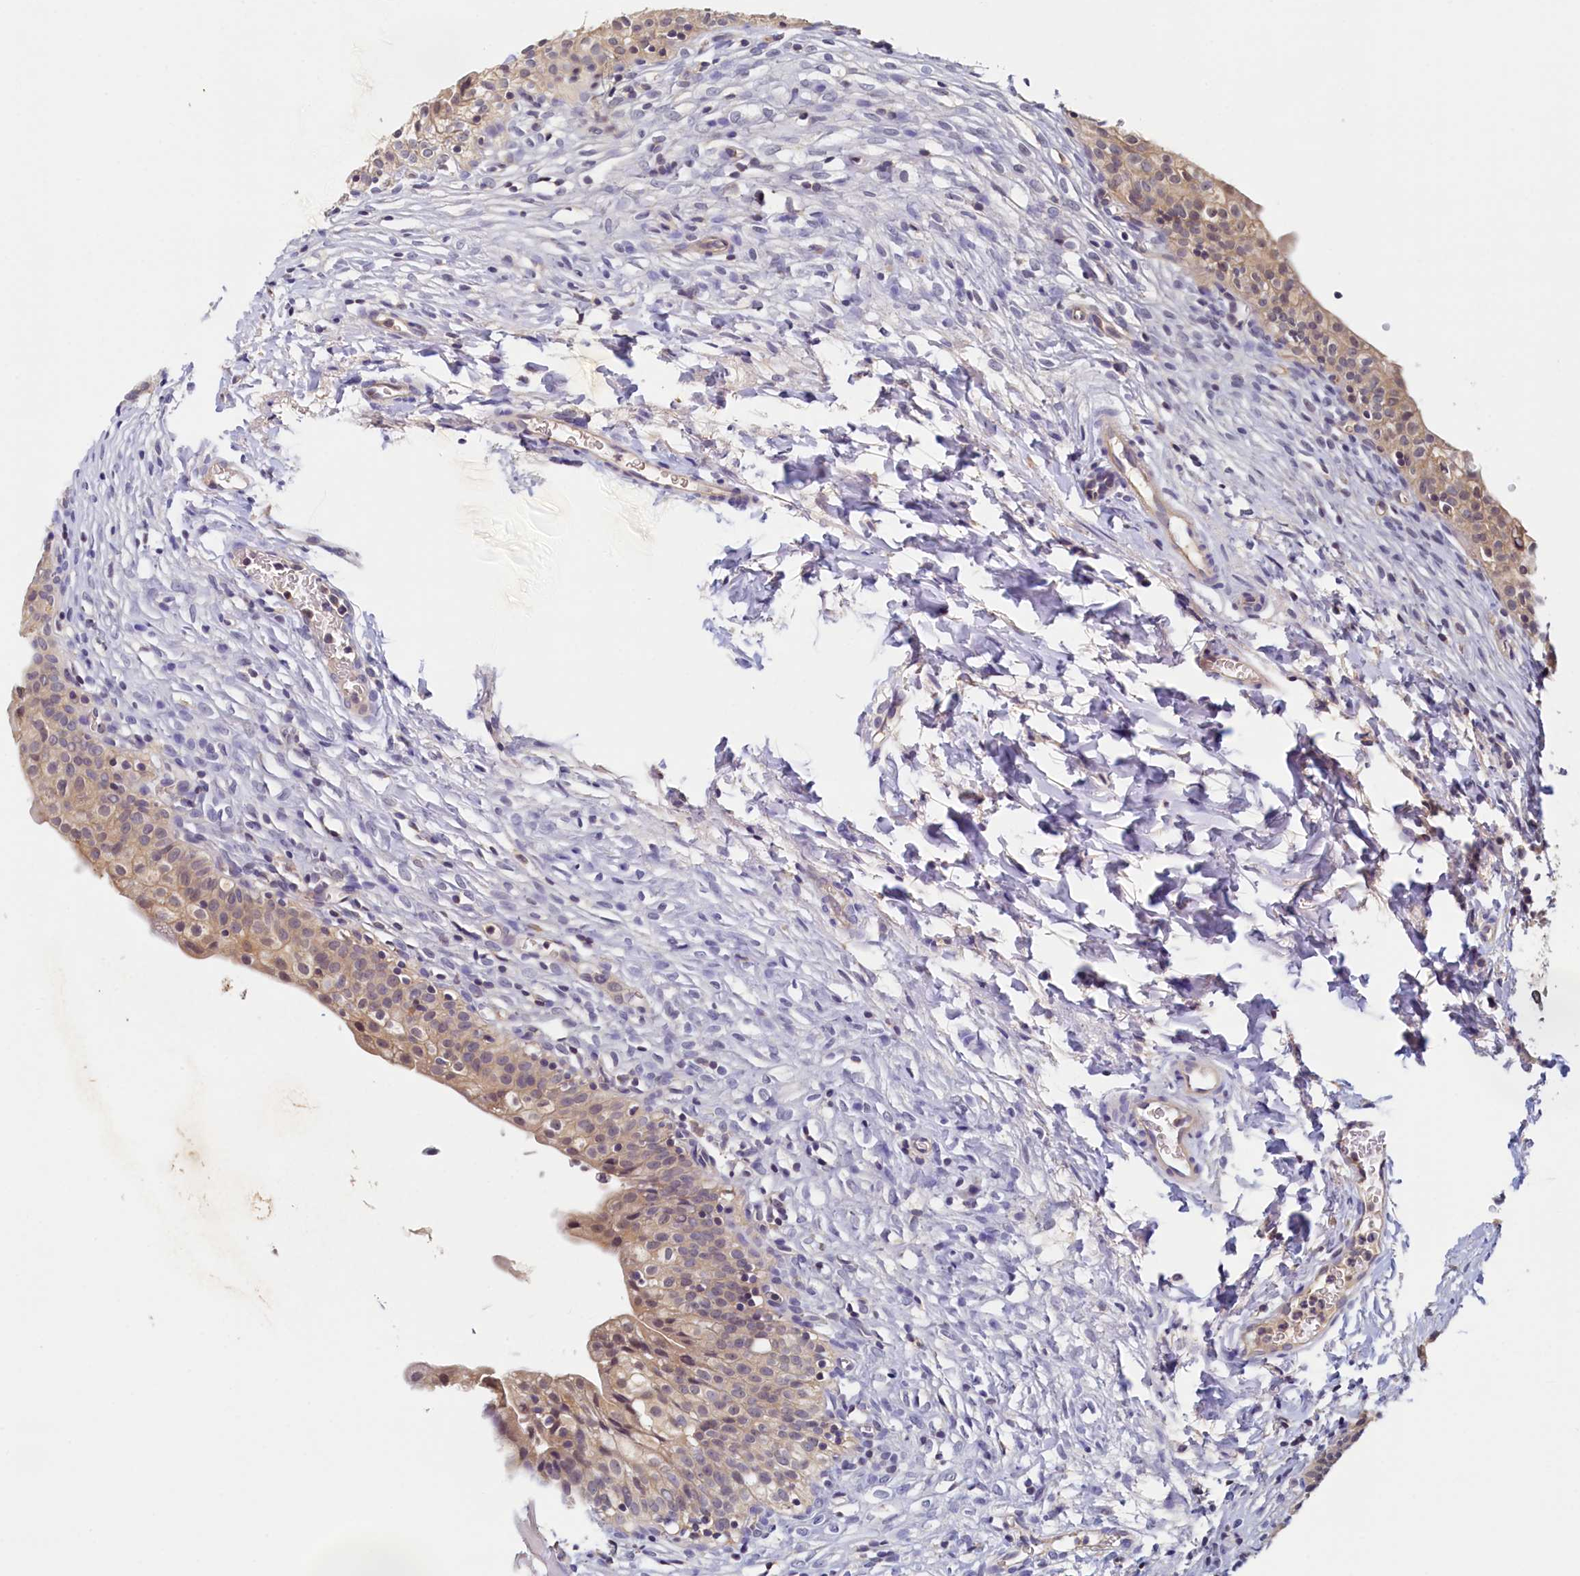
{"staining": {"intensity": "moderate", "quantity": "25%-75%", "location": "cytoplasmic/membranous"}, "tissue": "urinary bladder", "cell_type": "Urothelial cells", "image_type": "normal", "snomed": [{"axis": "morphology", "description": "Normal tissue, NOS"}, {"axis": "topography", "description": "Urinary bladder"}], "caption": "The histopathology image exhibits a brown stain indicating the presence of a protein in the cytoplasmic/membranous of urothelial cells in urinary bladder.", "gene": "PAAF1", "patient": {"sex": "male", "age": 55}}